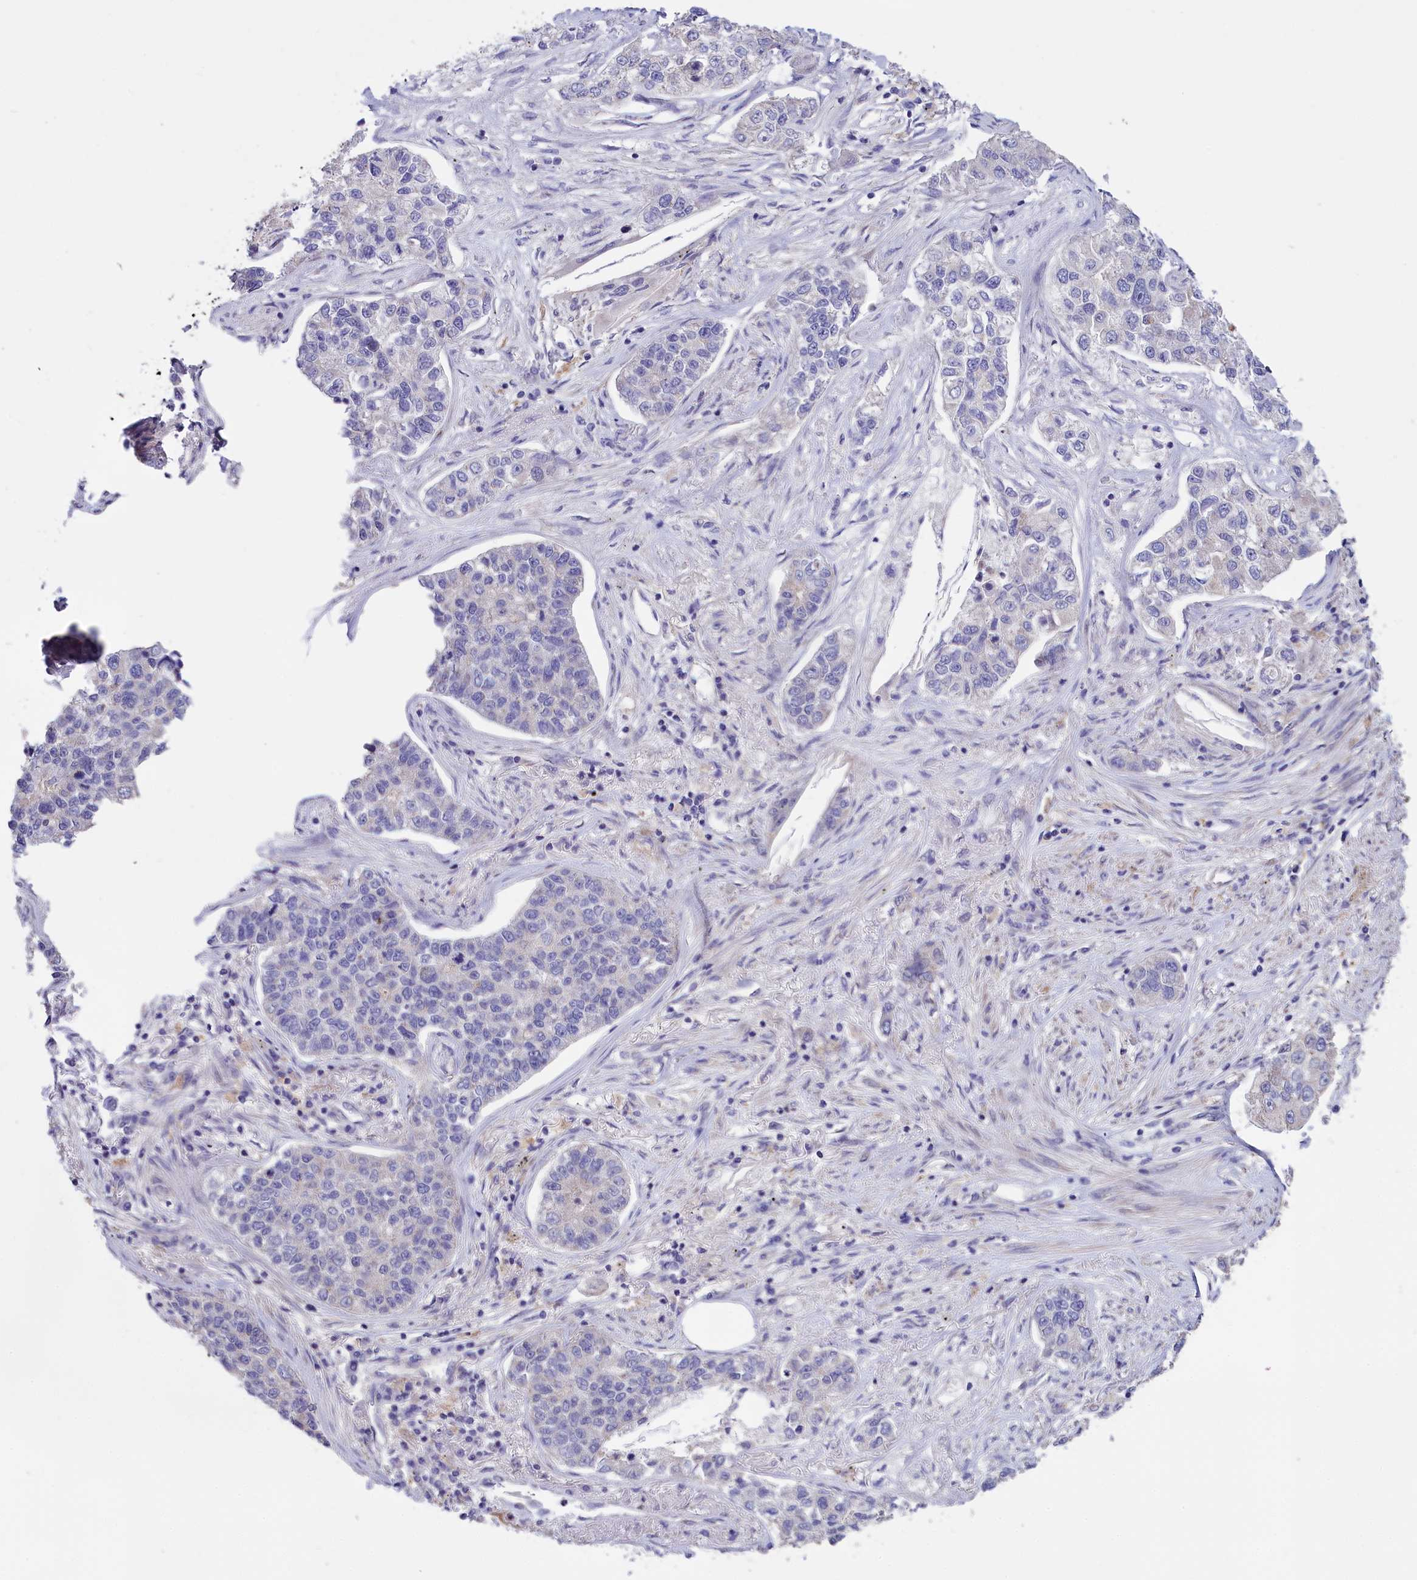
{"staining": {"intensity": "negative", "quantity": "none", "location": "none"}, "tissue": "lung cancer", "cell_type": "Tumor cells", "image_type": "cancer", "snomed": [{"axis": "morphology", "description": "Adenocarcinoma, NOS"}, {"axis": "topography", "description": "Lung"}], "caption": "Tumor cells show no significant protein staining in lung adenocarcinoma.", "gene": "CYP2U1", "patient": {"sex": "male", "age": 49}}